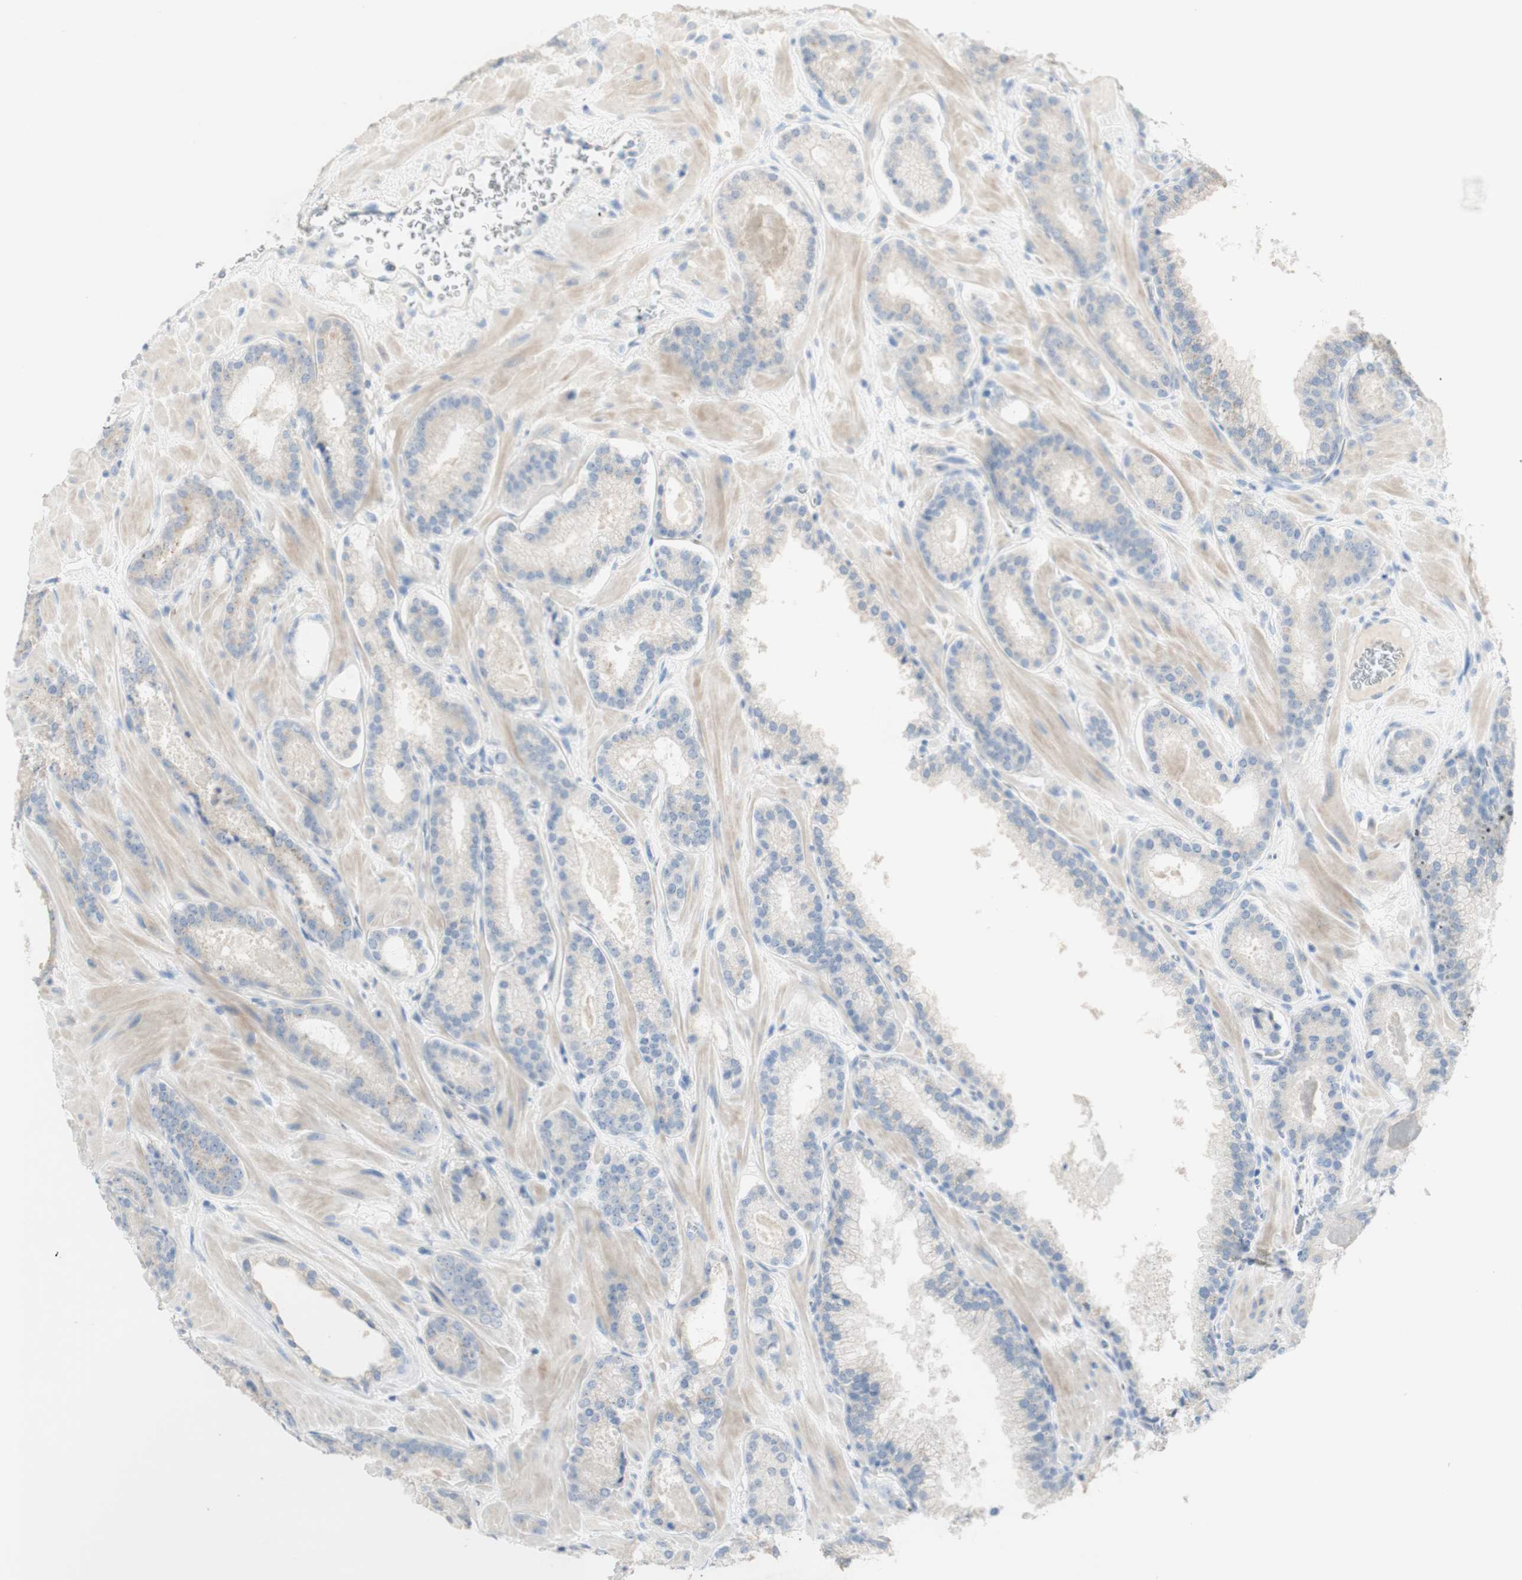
{"staining": {"intensity": "negative", "quantity": "none", "location": "none"}, "tissue": "prostate cancer", "cell_type": "Tumor cells", "image_type": "cancer", "snomed": [{"axis": "morphology", "description": "Adenocarcinoma, Low grade"}, {"axis": "topography", "description": "Prostate"}], "caption": "Immunohistochemistry histopathology image of prostate cancer stained for a protein (brown), which displays no expression in tumor cells. (DAB IHC, high magnification).", "gene": "MANEA", "patient": {"sex": "male", "age": 63}}